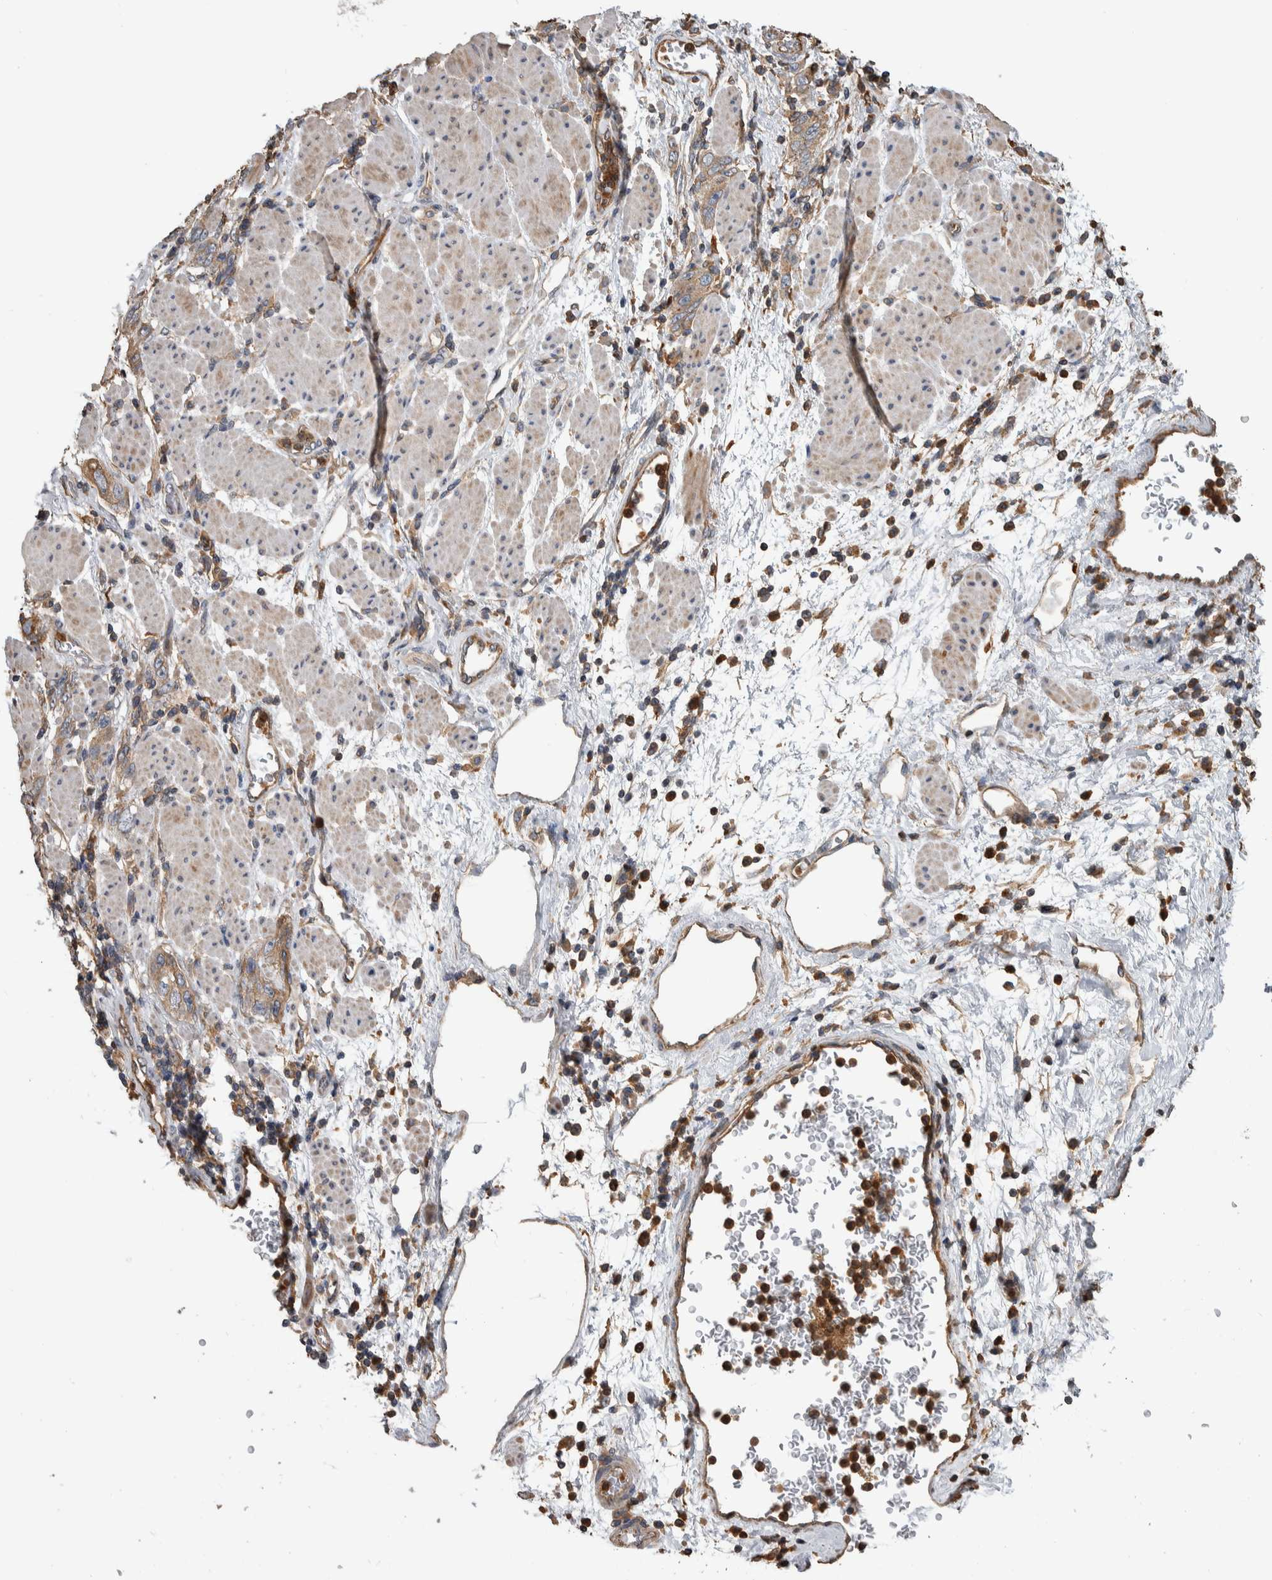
{"staining": {"intensity": "moderate", "quantity": ">75%", "location": "cytoplasmic/membranous"}, "tissue": "stomach cancer", "cell_type": "Tumor cells", "image_type": "cancer", "snomed": [{"axis": "morphology", "description": "Adenocarcinoma, NOS"}, {"axis": "topography", "description": "Stomach"}], "caption": "Adenocarcinoma (stomach) stained with a brown dye reveals moderate cytoplasmic/membranous positive positivity in approximately >75% of tumor cells.", "gene": "SDCBP", "patient": {"sex": "male", "age": 48}}